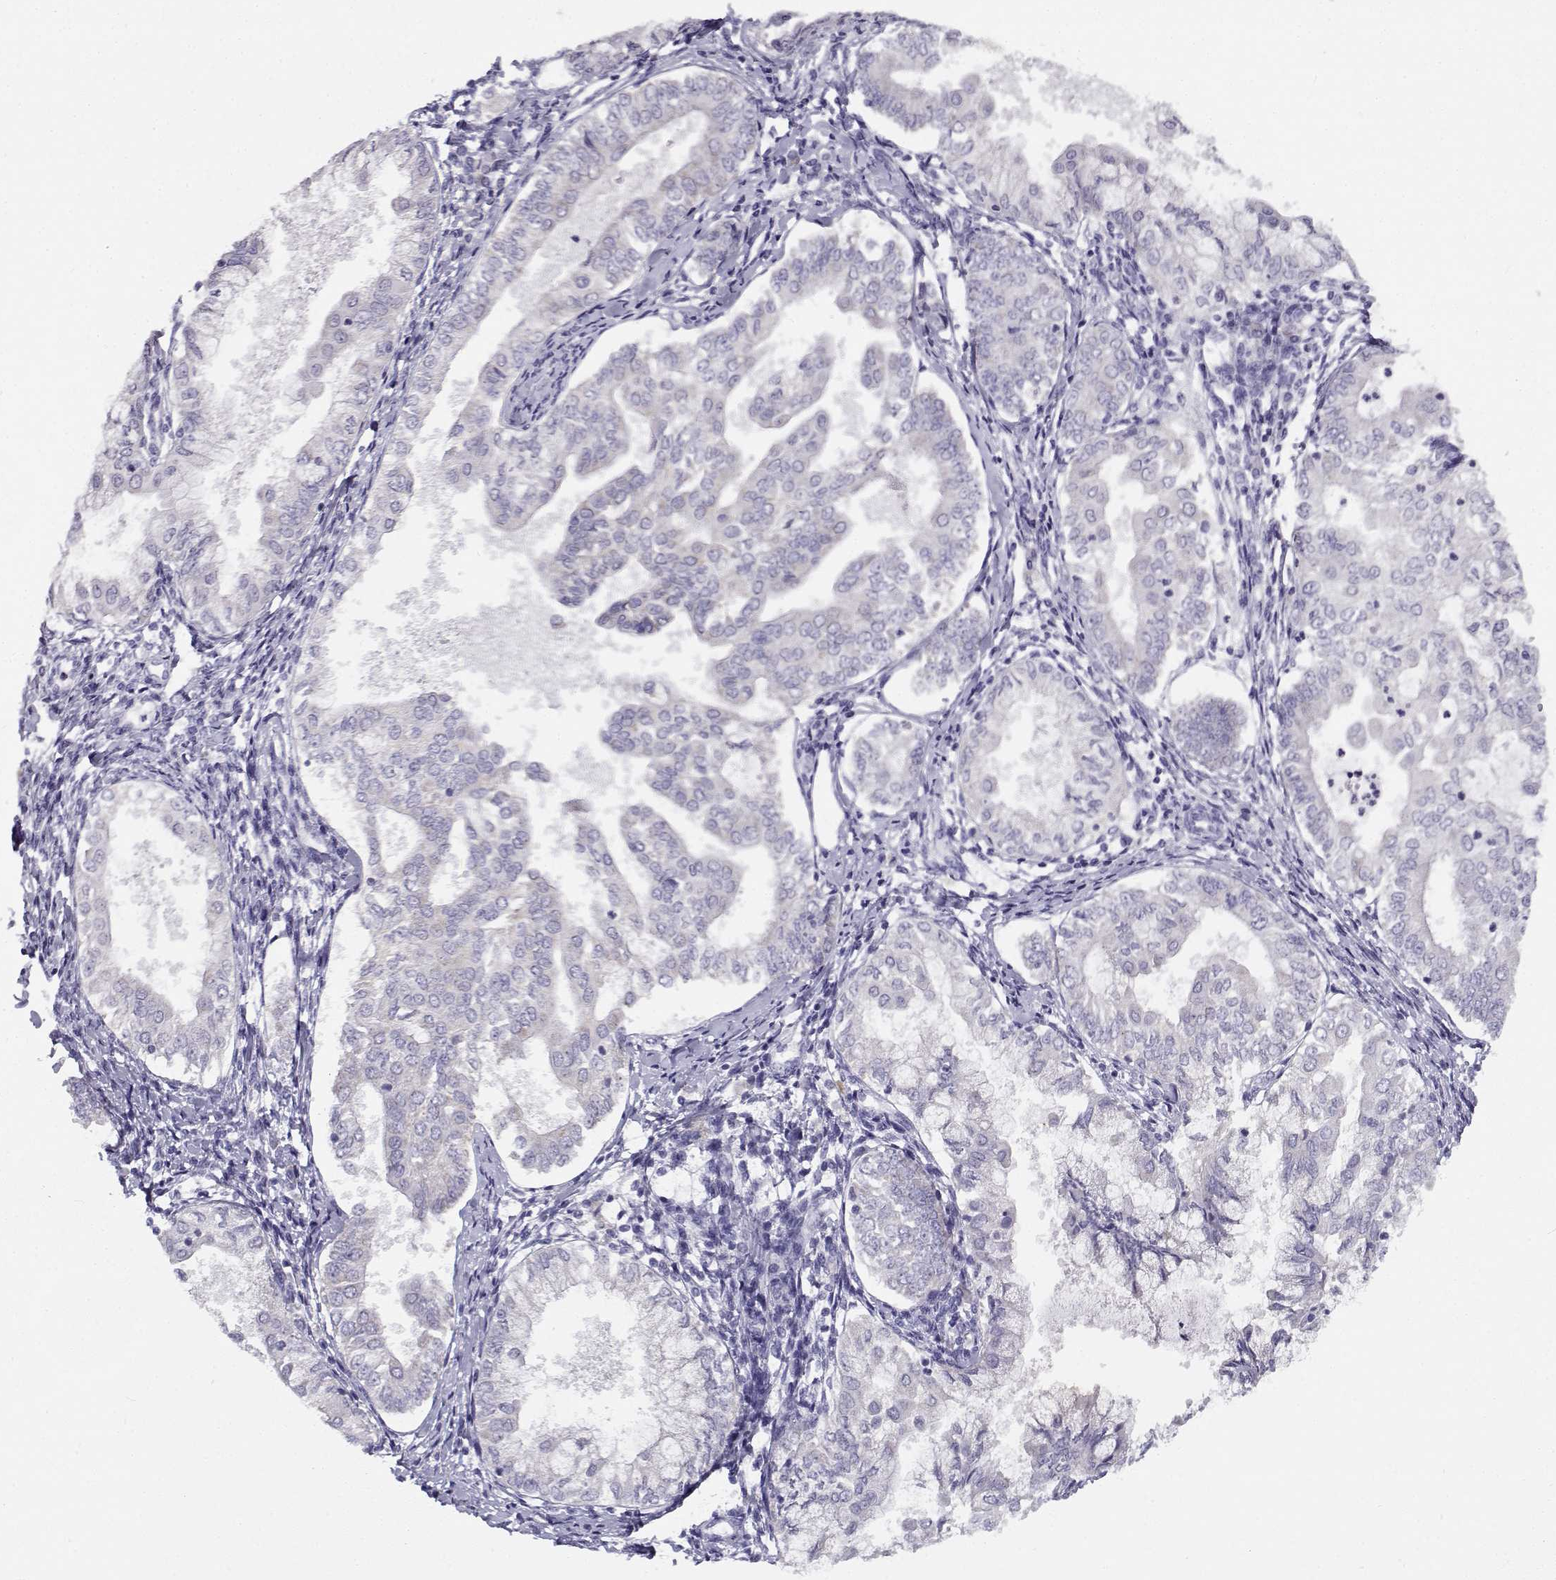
{"staining": {"intensity": "negative", "quantity": "none", "location": "none"}, "tissue": "endometrial cancer", "cell_type": "Tumor cells", "image_type": "cancer", "snomed": [{"axis": "morphology", "description": "Adenocarcinoma, NOS"}, {"axis": "topography", "description": "Endometrium"}], "caption": "This is an immunohistochemistry micrograph of human endometrial cancer (adenocarcinoma). There is no expression in tumor cells.", "gene": "FAM166A", "patient": {"sex": "female", "age": 68}}